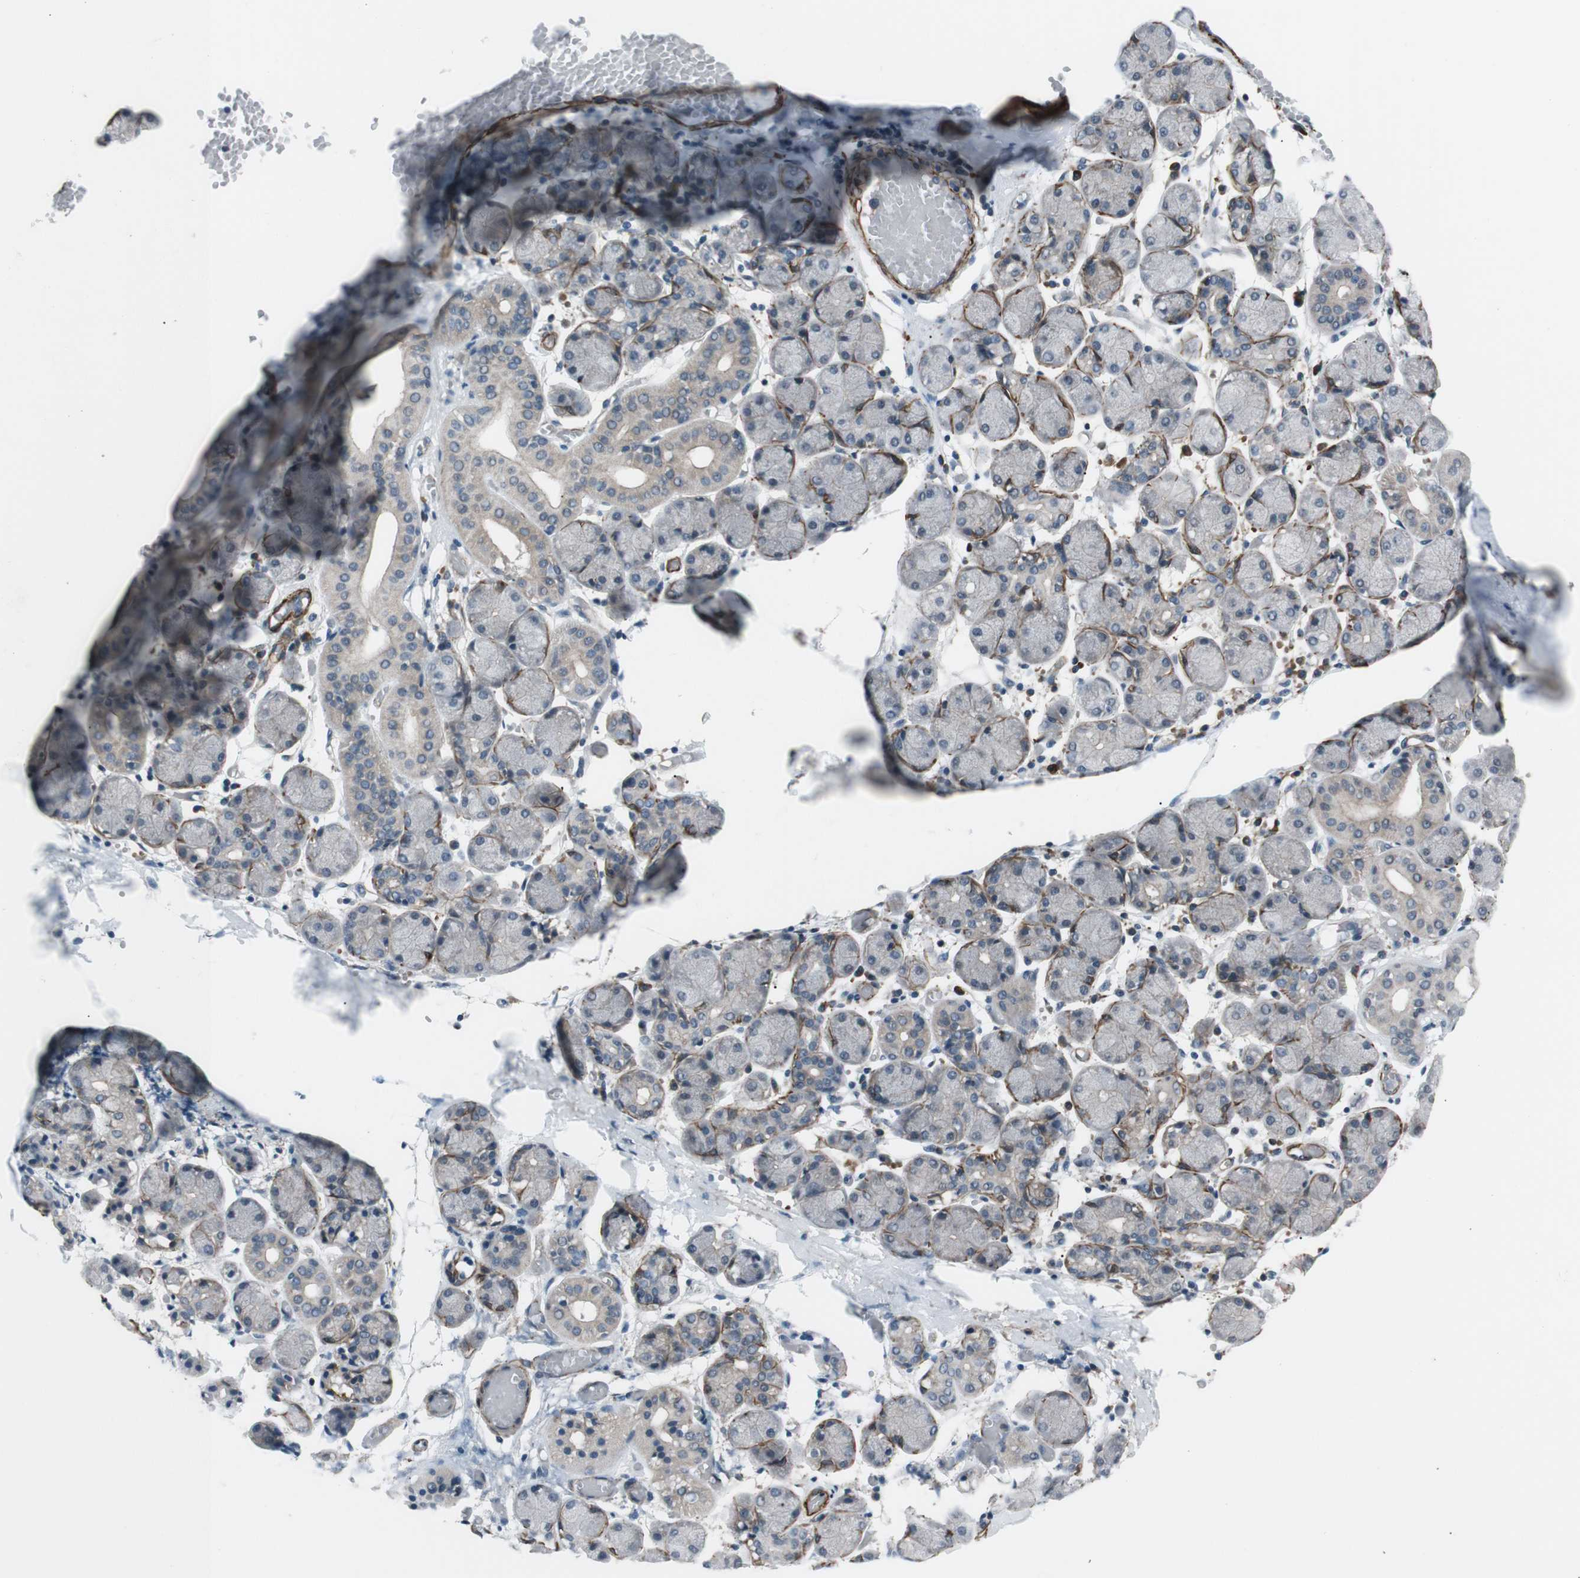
{"staining": {"intensity": "weak", "quantity": "<25%", "location": "cytoplasmic/membranous"}, "tissue": "salivary gland", "cell_type": "Glandular cells", "image_type": "normal", "snomed": [{"axis": "morphology", "description": "Normal tissue, NOS"}, {"axis": "topography", "description": "Salivary gland"}], "caption": "This is an immunohistochemistry (IHC) photomicrograph of normal salivary gland. There is no positivity in glandular cells.", "gene": "PDLIM5", "patient": {"sex": "female", "age": 24}}